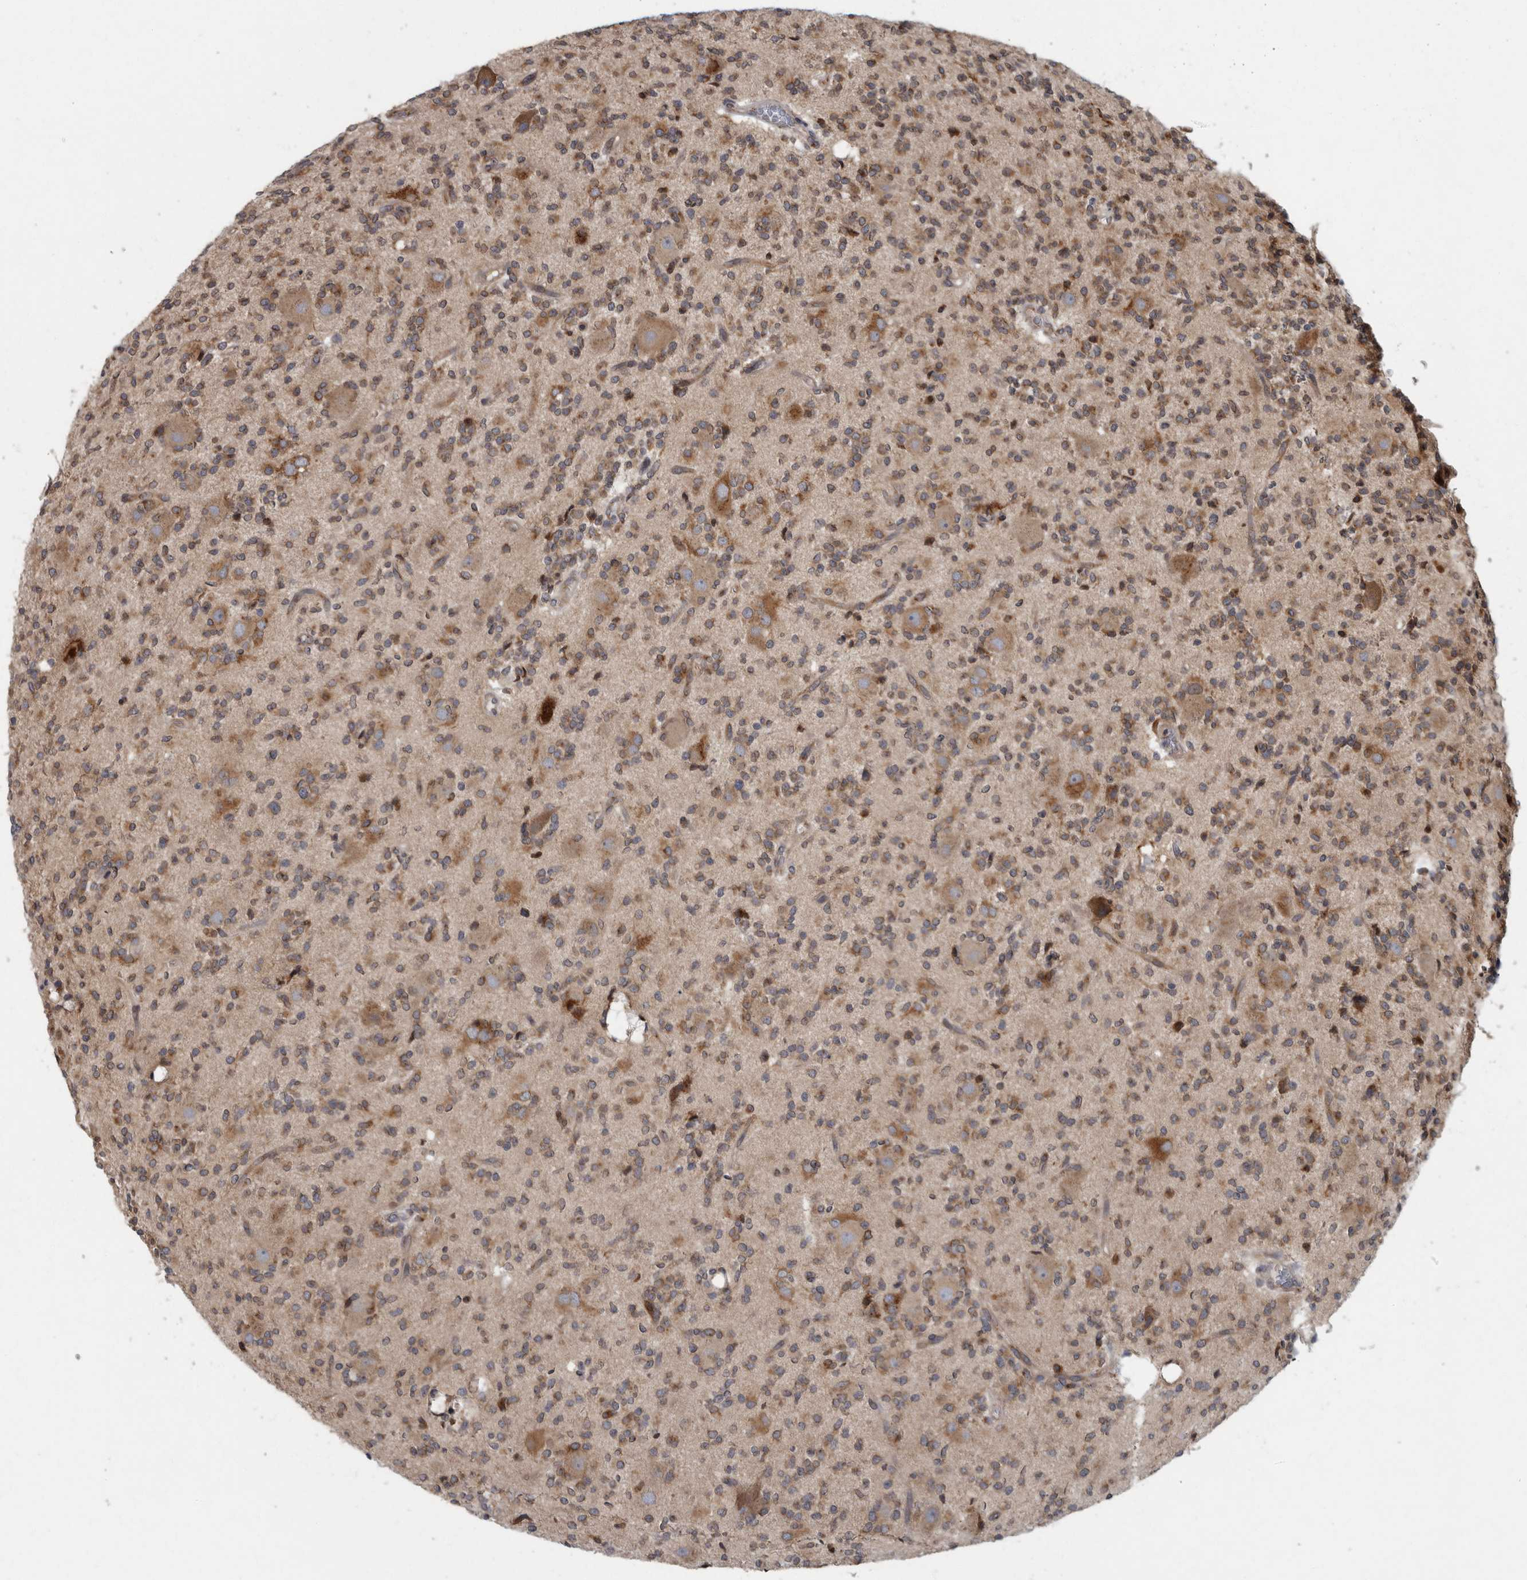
{"staining": {"intensity": "moderate", "quantity": "25%-75%", "location": "cytoplasmic/membranous"}, "tissue": "glioma", "cell_type": "Tumor cells", "image_type": "cancer", "snomed": [{"axis": "morphology", "description": "Glioma, malignant, High grade"}, {"axis": "topography", "description": "Brain"}], "caption": "This photomicrograph reveals immunohistochemistry staining of high-grade glioma (malignant), with medium moderate cytoplasmic/membranous expression in approximately 25%-75% of tumor cells.", "gene": "LMAN2L", "patient": {"sex": "male", "age": 34}}